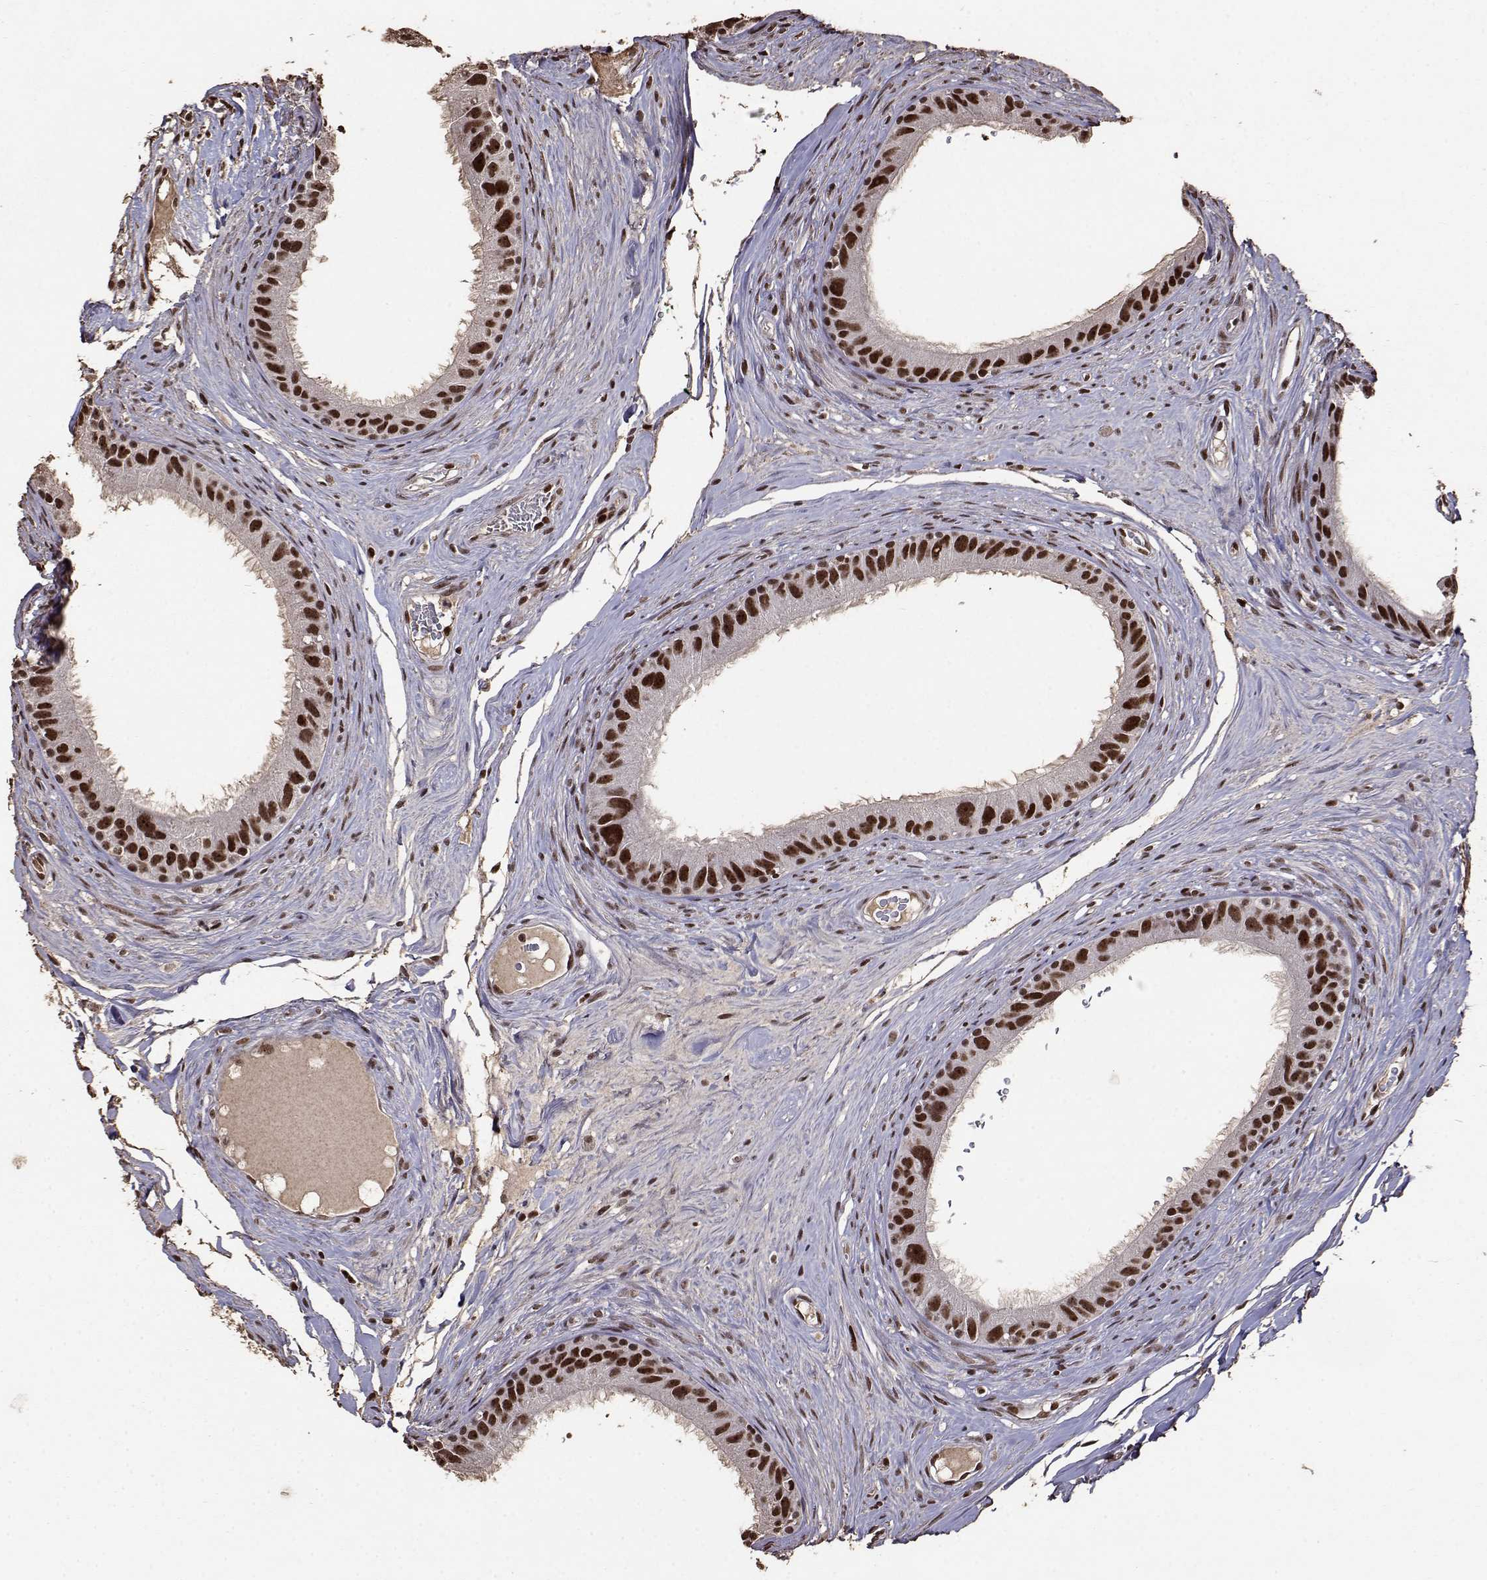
{"staining": {"intensity": "strong", "quantity": ">75%", "location": "nuclear"}, "tissue": "epididymis", "cell_type": "Glandular cells", "image_type": "normal", "snomed": [{"axis": "morphology", "description": "Normal tissue, NOS"}, {"axis": "topography", "description": "Epididymis"}], "caption": "A histopathology image of human epididymis stained for a protein exhibits strong nuclear brown staining in glandular cells. (DAB (3,3'-diaminobenzidine) IHC with brightfield microscopy, high magnification).", "gene": "TOE1", "patient": {"sex": "male", "age": 59}}